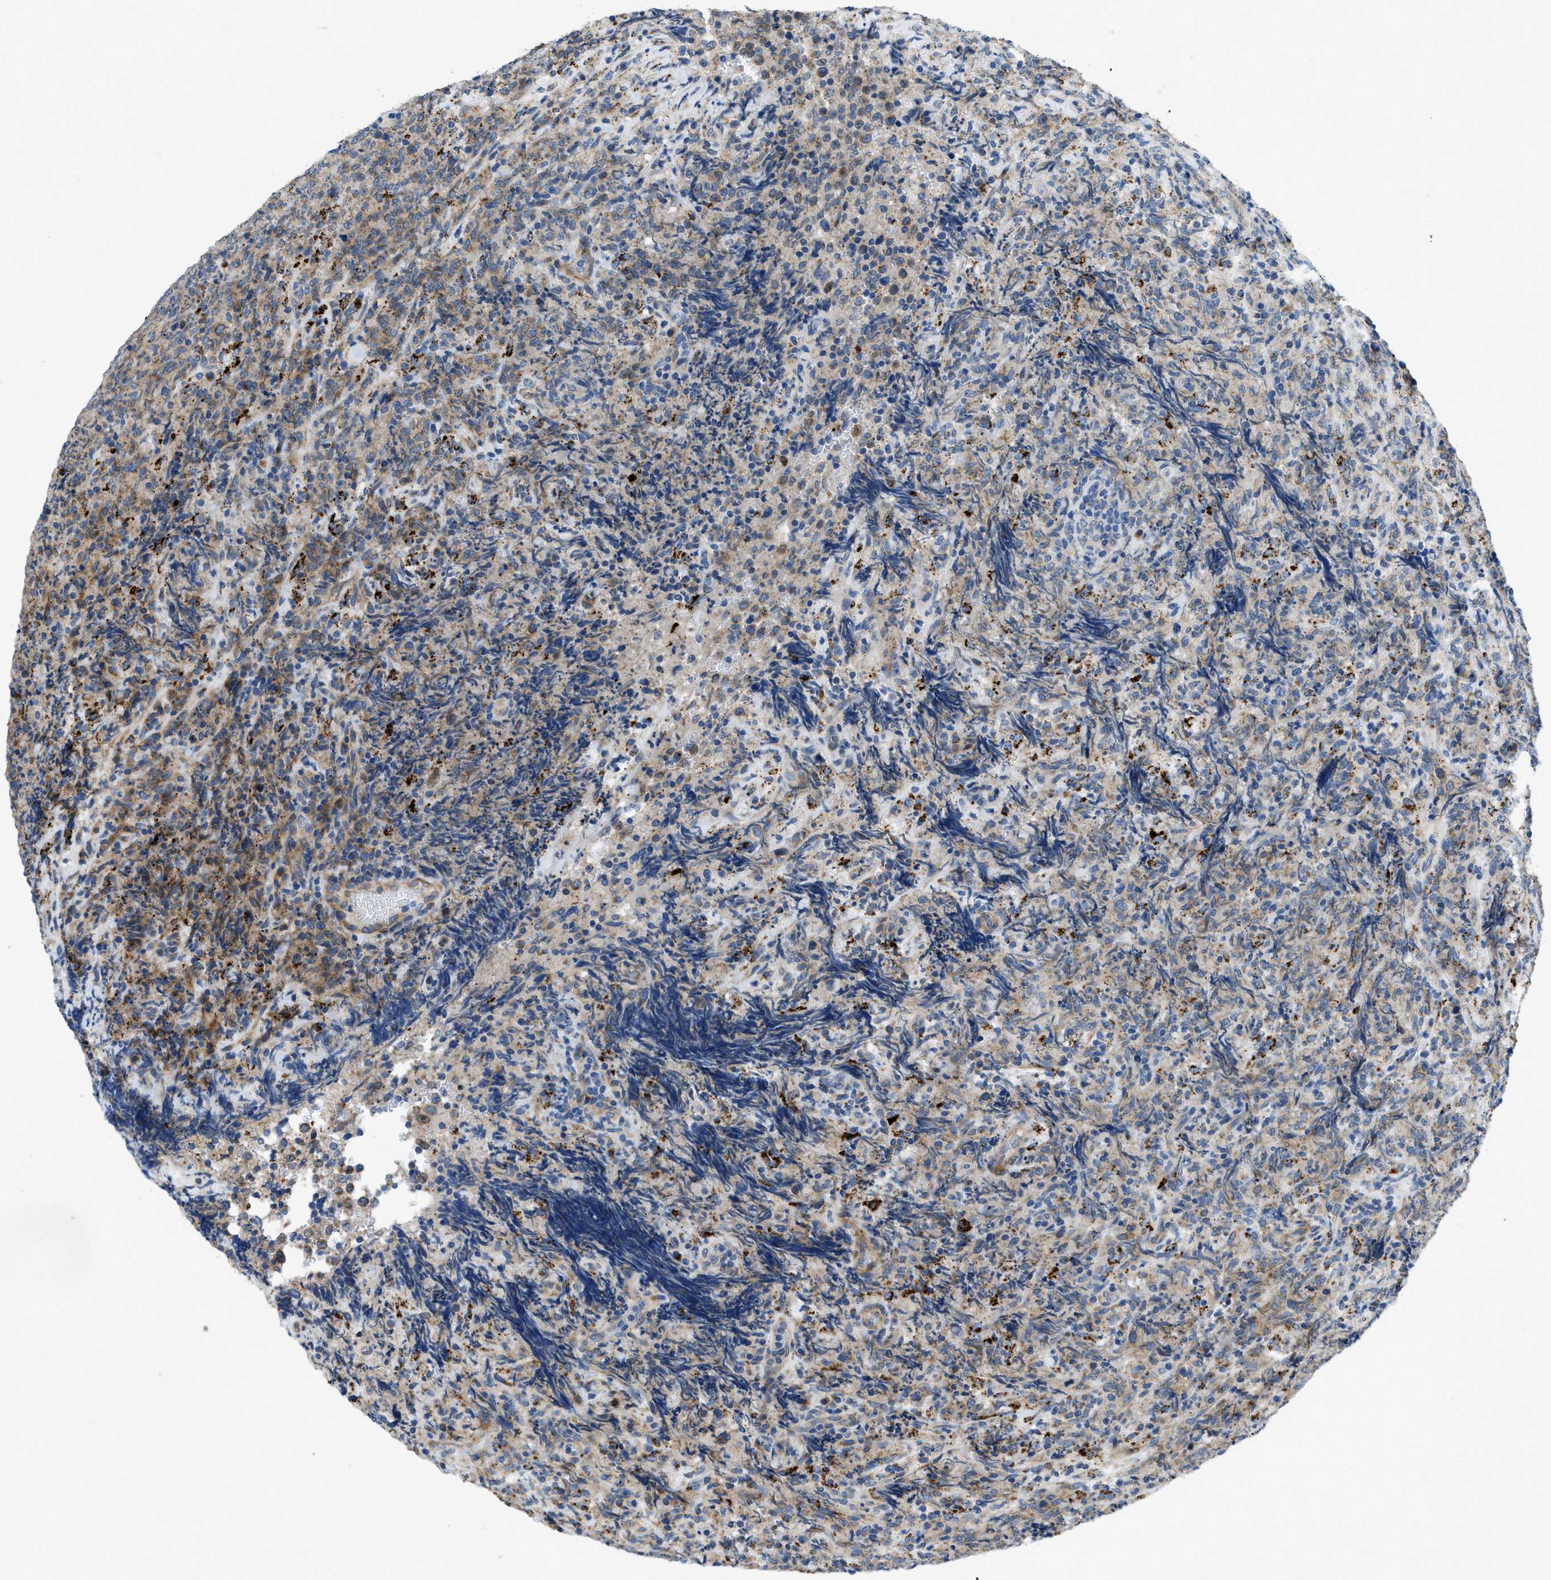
{"staining": {"intensity": "weak", "quantity": "<25%", "location": "cytoplasmic/membranous"}, "tissue": "lymphoma", "cell_type": "Tumor cells", "image_type": "cancer", "snomed": [{"axis": "morphology", "description": "Malignant lymphoma, non-Hodgkin's type, High grade"}, {"axis": "topography", "description": "Tonsil"}], "caption": "Tumor cells are negative for protein expression in human lymphoma.", "gene": "TMEM248", "patient": {"sex": "female", "age": 36}}